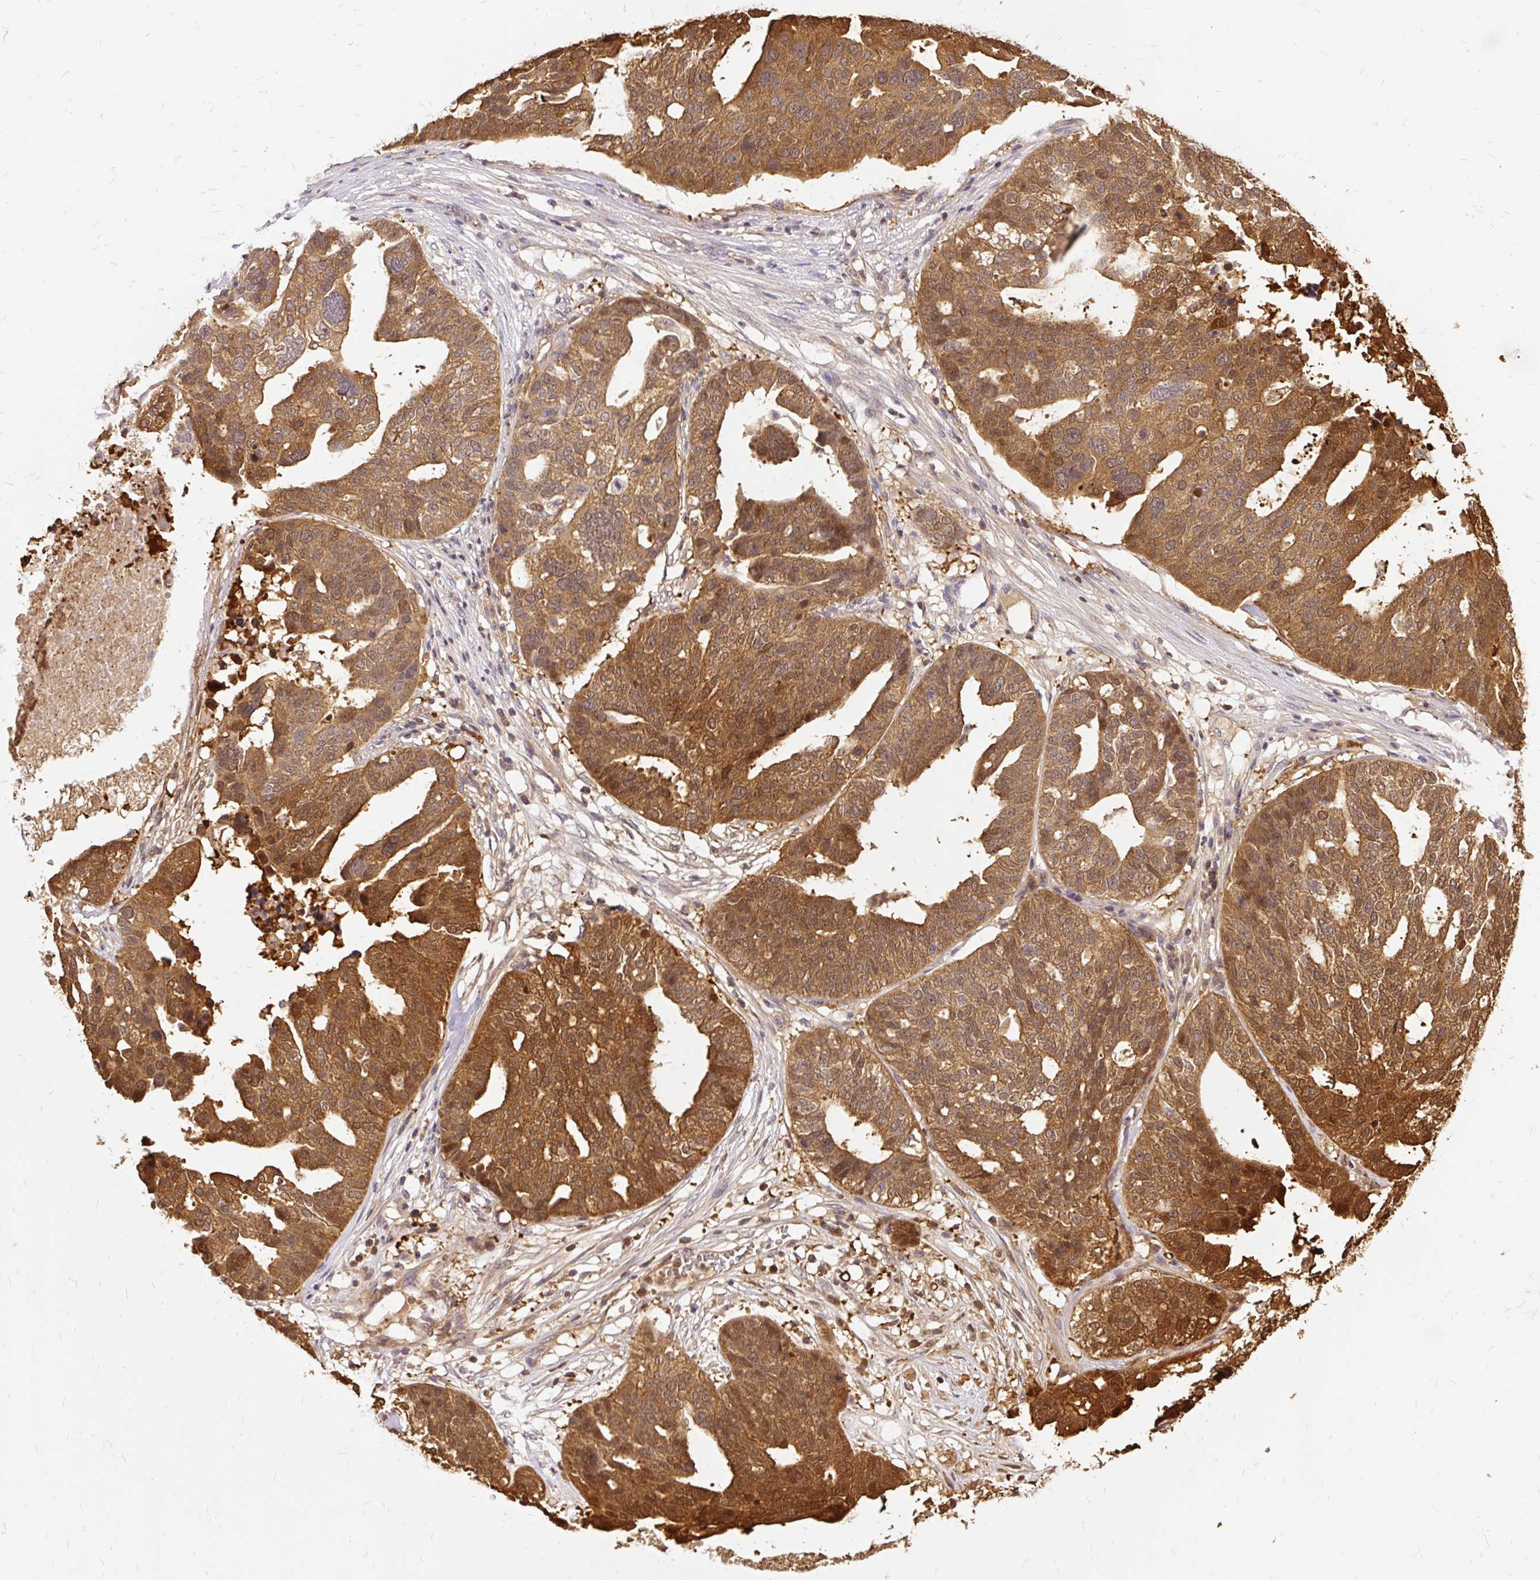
{"staining": {"intensity": "strong", "quantity": ">75%", "location": "cytoplasmic/membranous"}, "tissue": "ovarian cancer", "cell_type": "Tumor cells", "image_type": "cancer", "snomed": [{"axis": "morphology", "description": "Cystadenocarcinoma, serous, NOS"}, {"axis": "topography", "description": "Ovary"}], "caption": "Immunohistochemistry (IHC) micrograph of neoplastic tissue: ovarian cancer (serous cystadenocarcinoma) stained using immunohistochemistry (IHC) displays high levels of strong protein expression localized specifically in the cytoplasmic/membranous of tumor cells, appearing as a cytoplasmic/membranous brown color.", "gene": "AP5S1", "patient": {"sex": "female", "age": 59}}